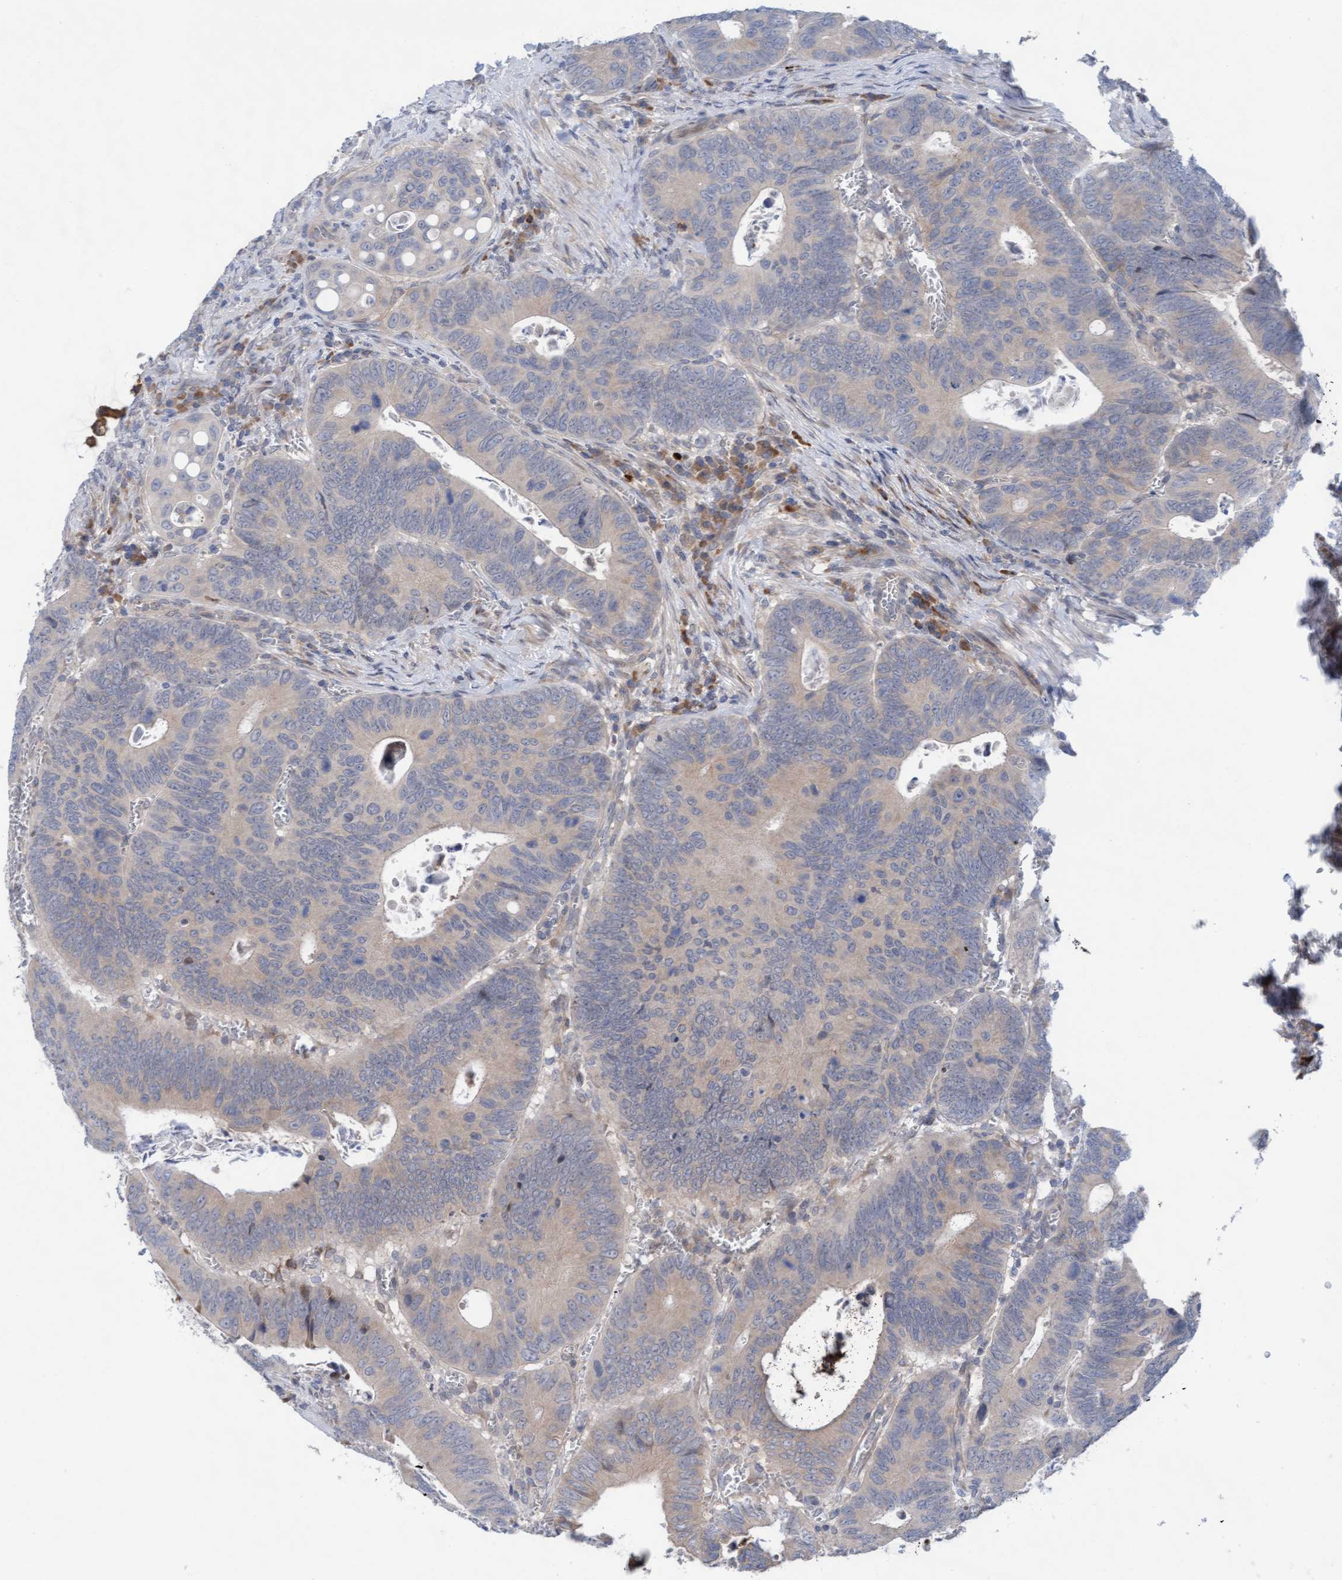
{"staining": {"intensity": "negative", "quantity": "none", "location": "none"}, "tissue": "colorectal cancer", "cell_type": "Tumor cells", "image_type": "cancer", "snomed": [{"axis": "morphology", "description": "Inflammation, NOS"}, {"axis": "morphology", "description": "Adenocarcinoma, NOS"}, {"axis": "topography", "description": "Colon"}], "caption": "IHC of human colorectal cancer displays no staining in tumor cells.", "gene": "PLCD1", "patient": {"sex": "male", "age": 72}}